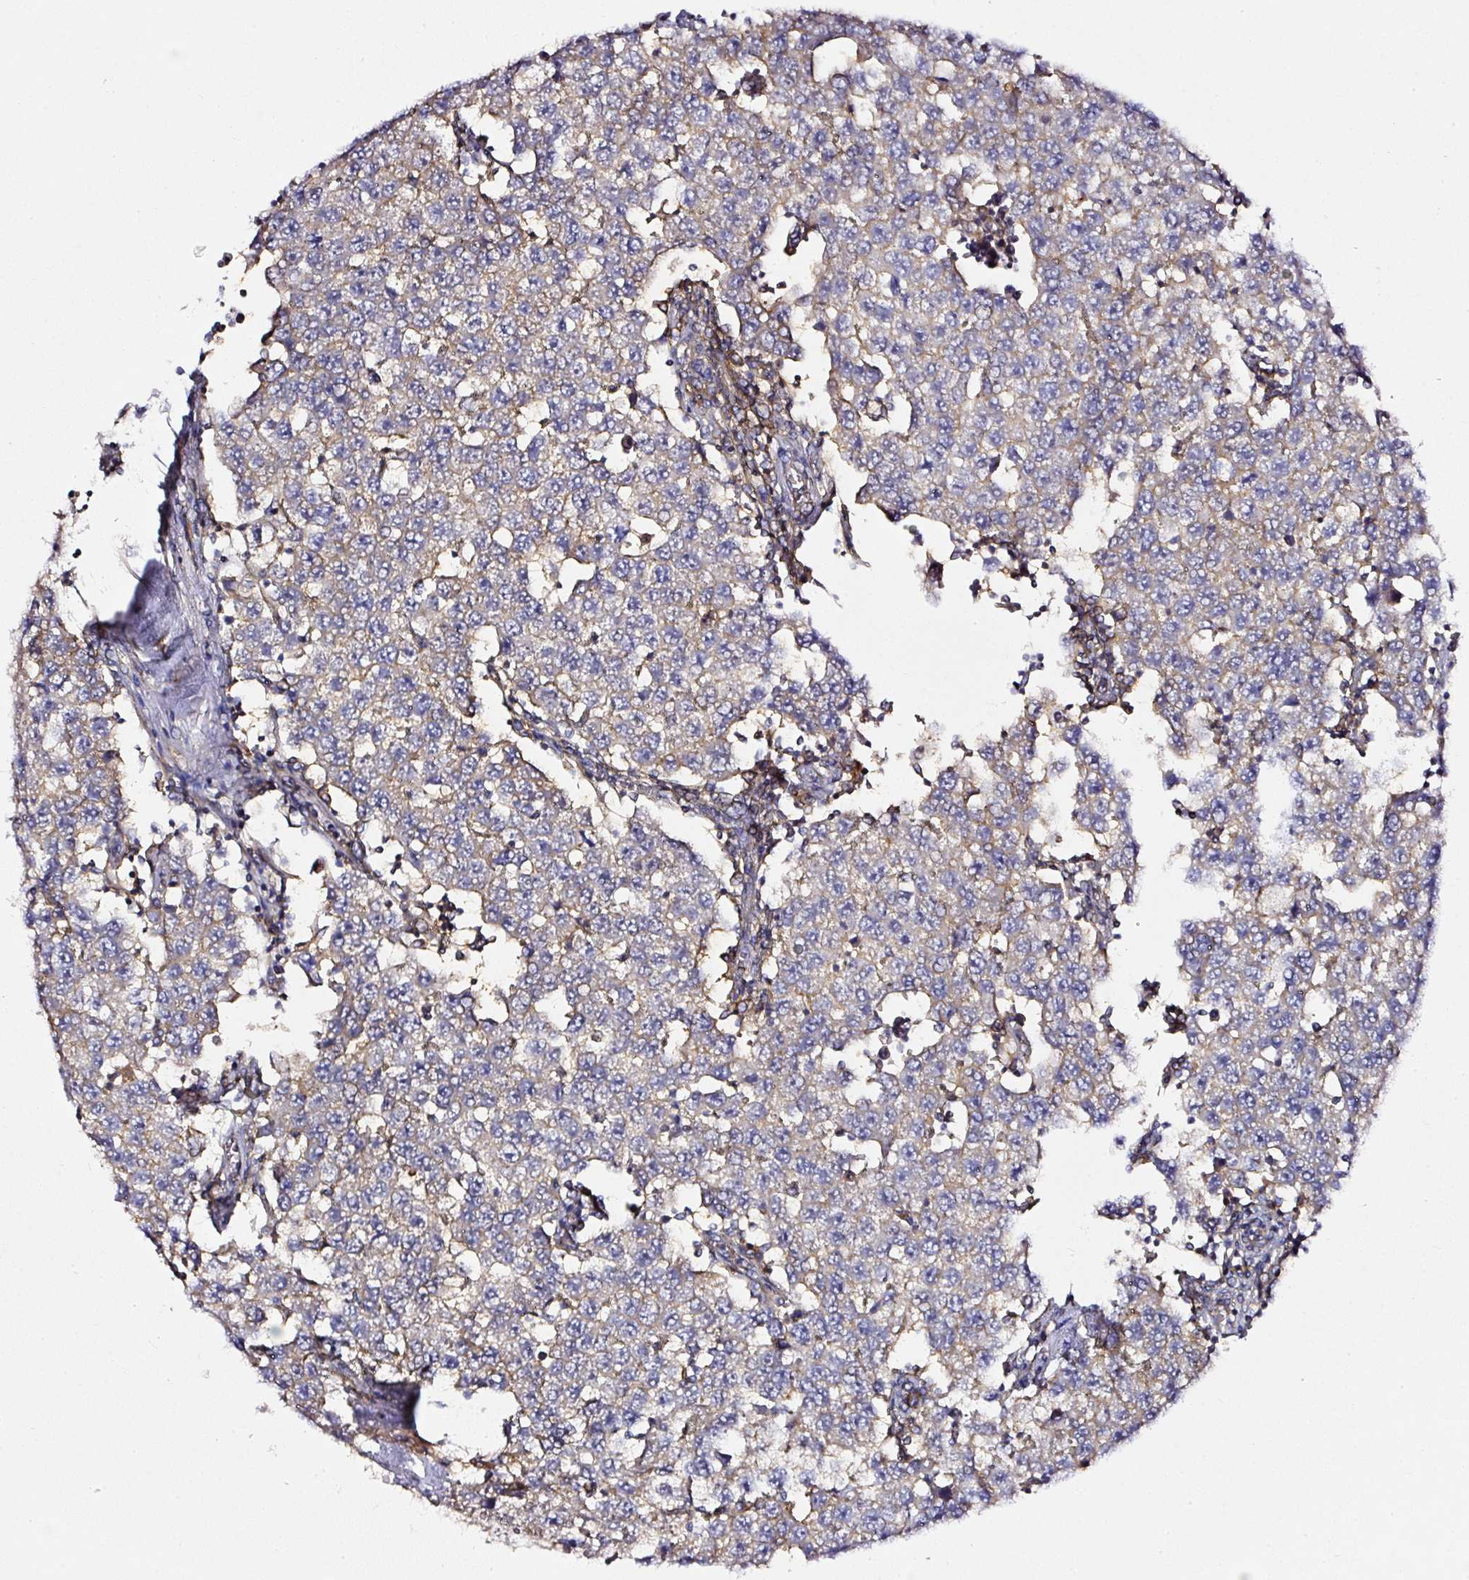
{"staining": {"intensity": "weak", "quantity": "25%-75%", "location": "cytoplasmic/membranous"}, "tissue": "testis cancer", "cell_type": "Tumor cells", "image_type": "cancer", "snomed": [{"axis": "morphology", "description": "Seminoma, NOS"}, {"axis": "topography", "description": "Testis"}], "caption": "An immunohistochemistry (IHC) histopathology image of tumor tissue is shown. Protein staining in brown labels weak cytoplasmic/membranous positivity in seminoma (testis) within tumor cells. The staining was performed using DAB to visualize the protein expression in brown, while the nuclei were stained in blue with hematoxylin (Magnification: 20x).", "gene": "CD47", "patient": {"sex": "male", "age": 34}}